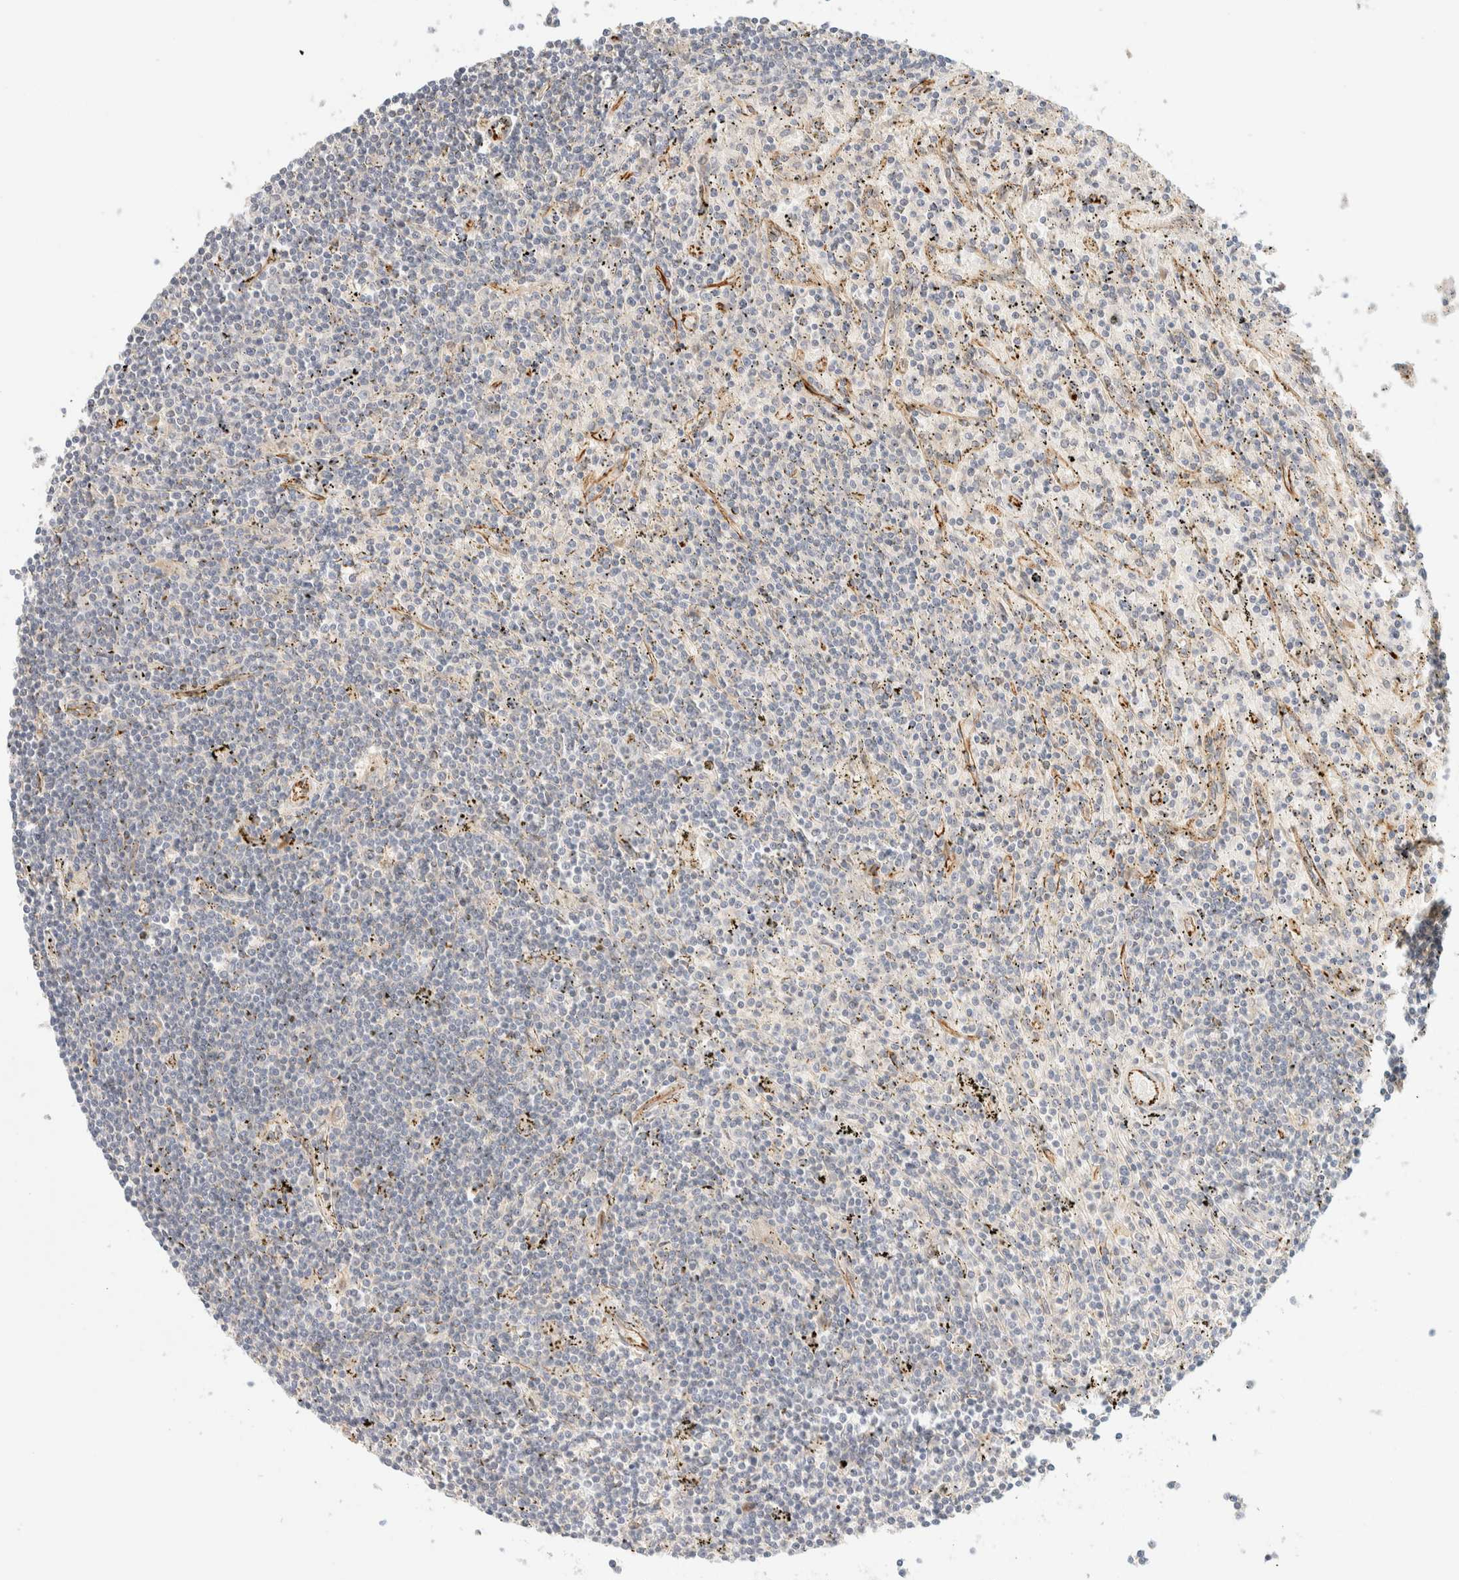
{"staining": {"intensity": "negative", "quantity": "none", "location": "none"}, "tissue": "lymphoma", "cell_type": "Tumor cells", "image_type": "cancer", "snomed": [{"axis": "morphology", "description": "Malignant lymphoma, non-Hodgkin's type, Low grade"}, {"axis": "topography", "description": "Spleen"}], "caption": "Immunohistochemistry (IHC) image of neoplastic tissue: low-grade malignant lymphoma, non-Hodgkin's type stained with DAB demonstrates no significant protein positivity in tumor cells.", "gene": "FAT1", "patient": {"sex": "male", "age": 76}}